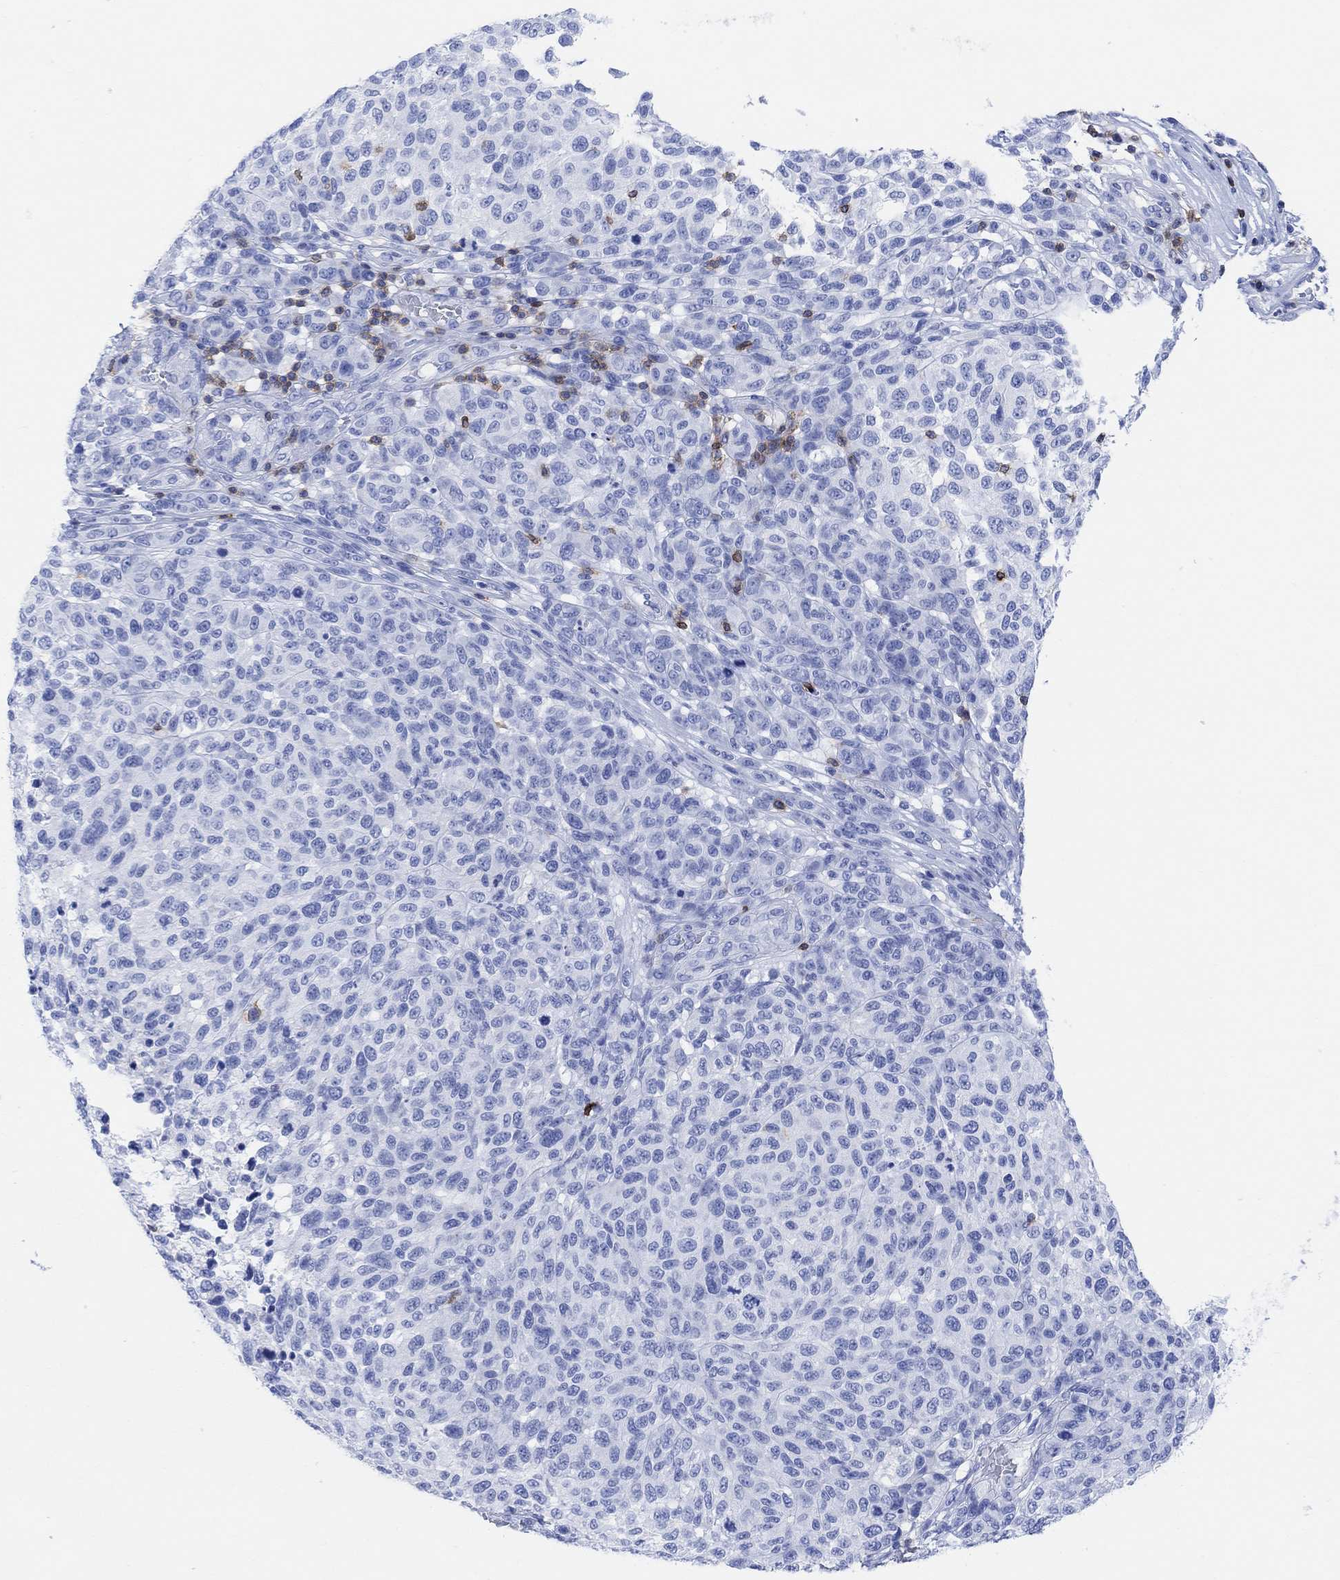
{"staining": {"intensity": "negative", "quantity": "none", "location": "none"}, "tissue": "melanoma", "cell_type": "Tumor cells", "image_type": "cancer", "snomed": [{"axis": "morphology", "description": "Malignant melanoma, NOS"}, {"axis": "topography", "description": "Skin"}], "caption": "Protein analysis of melanoma exhibits no significant expression in tumor cells.", "gene": "GPR65", "patient": {"sex": "male", "age": 59}}